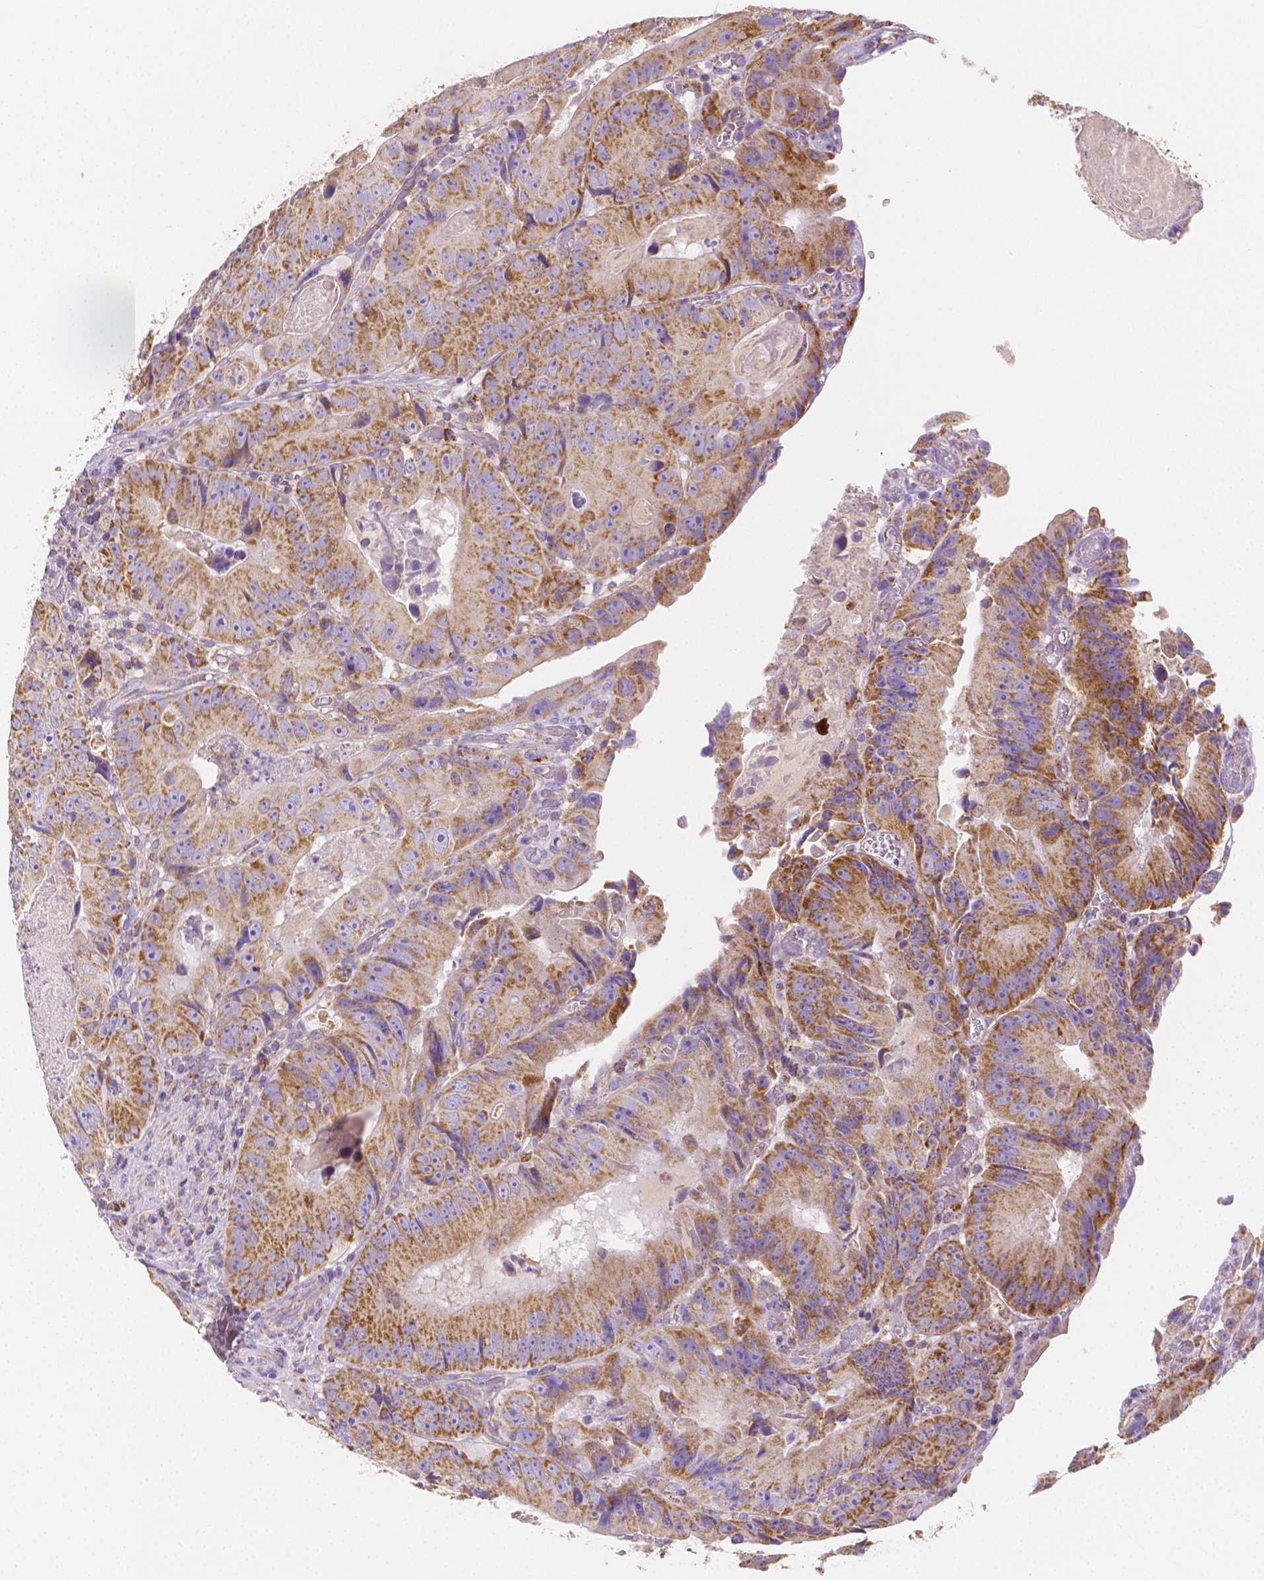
{"staining": {"intensity": "moderate", "quantity": ">75%", "location": "cytoplasmic/membranous"}, "tissue": "colorectal cancer", "cell_type": "Tumor cells", "image_type": "cancer", "snomed": [{"axis": "morphology", "description": "Adenocarcinoma, NOS"}, {"axis": "topography", "description": "Colon"}], "caption": "High-power microscopy captured an IHC image of colorectal cancer (adenocarcinoma), revealing moderate cytoplasmic/membranous expression in approximately >75% of tumor cells.", "gene": "SGTB", "patient": {"sex": "female", "age": 86}}